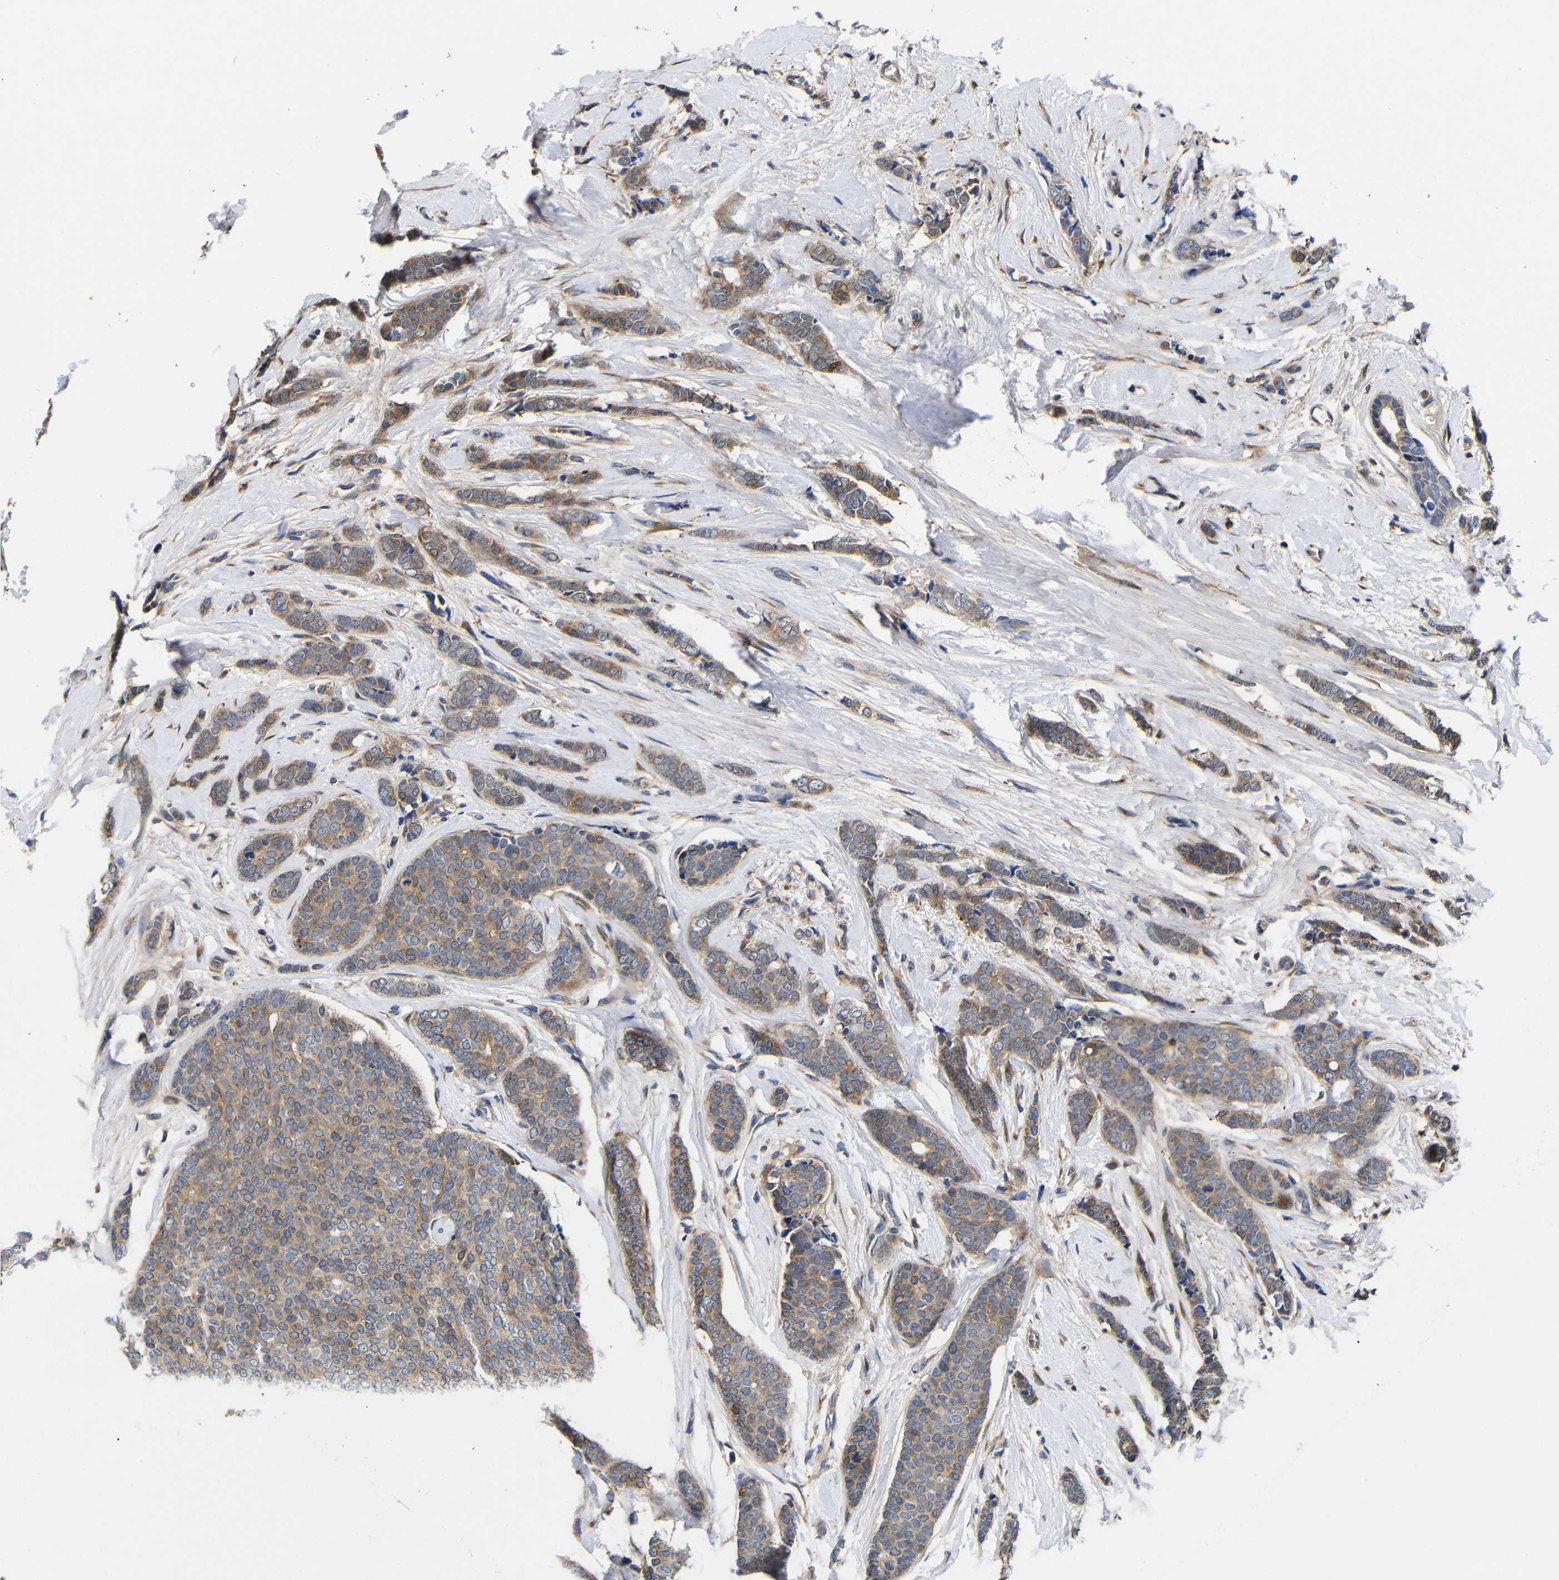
{"staining": {"intensity": "moderate", "quantity": ">75%", "location": "cytoplasmic/membranous"}, "tissue": "breast cancer", "cell_type": "Tumor cells", "image_type": "cancer", "snomed": [{"axis": "morphology", "description": "Lobular carcinoma"}, {"axis": "topography", "description": "Skin"}, {"axis": "topography", "description": "Breast"}], "caption": "Immunohistochemistry image of neoplastic tissue: lobular carcinoma (breast) stained using IHC exhibits medium levels of moderate protein expression localized specifically in the cytoplasmic/membranous of tumor cells, appearing as a cytoplasmic/membranous brown color.", "gene": "LRRCC1", "patient": {"sex": "female", "age": 46}}